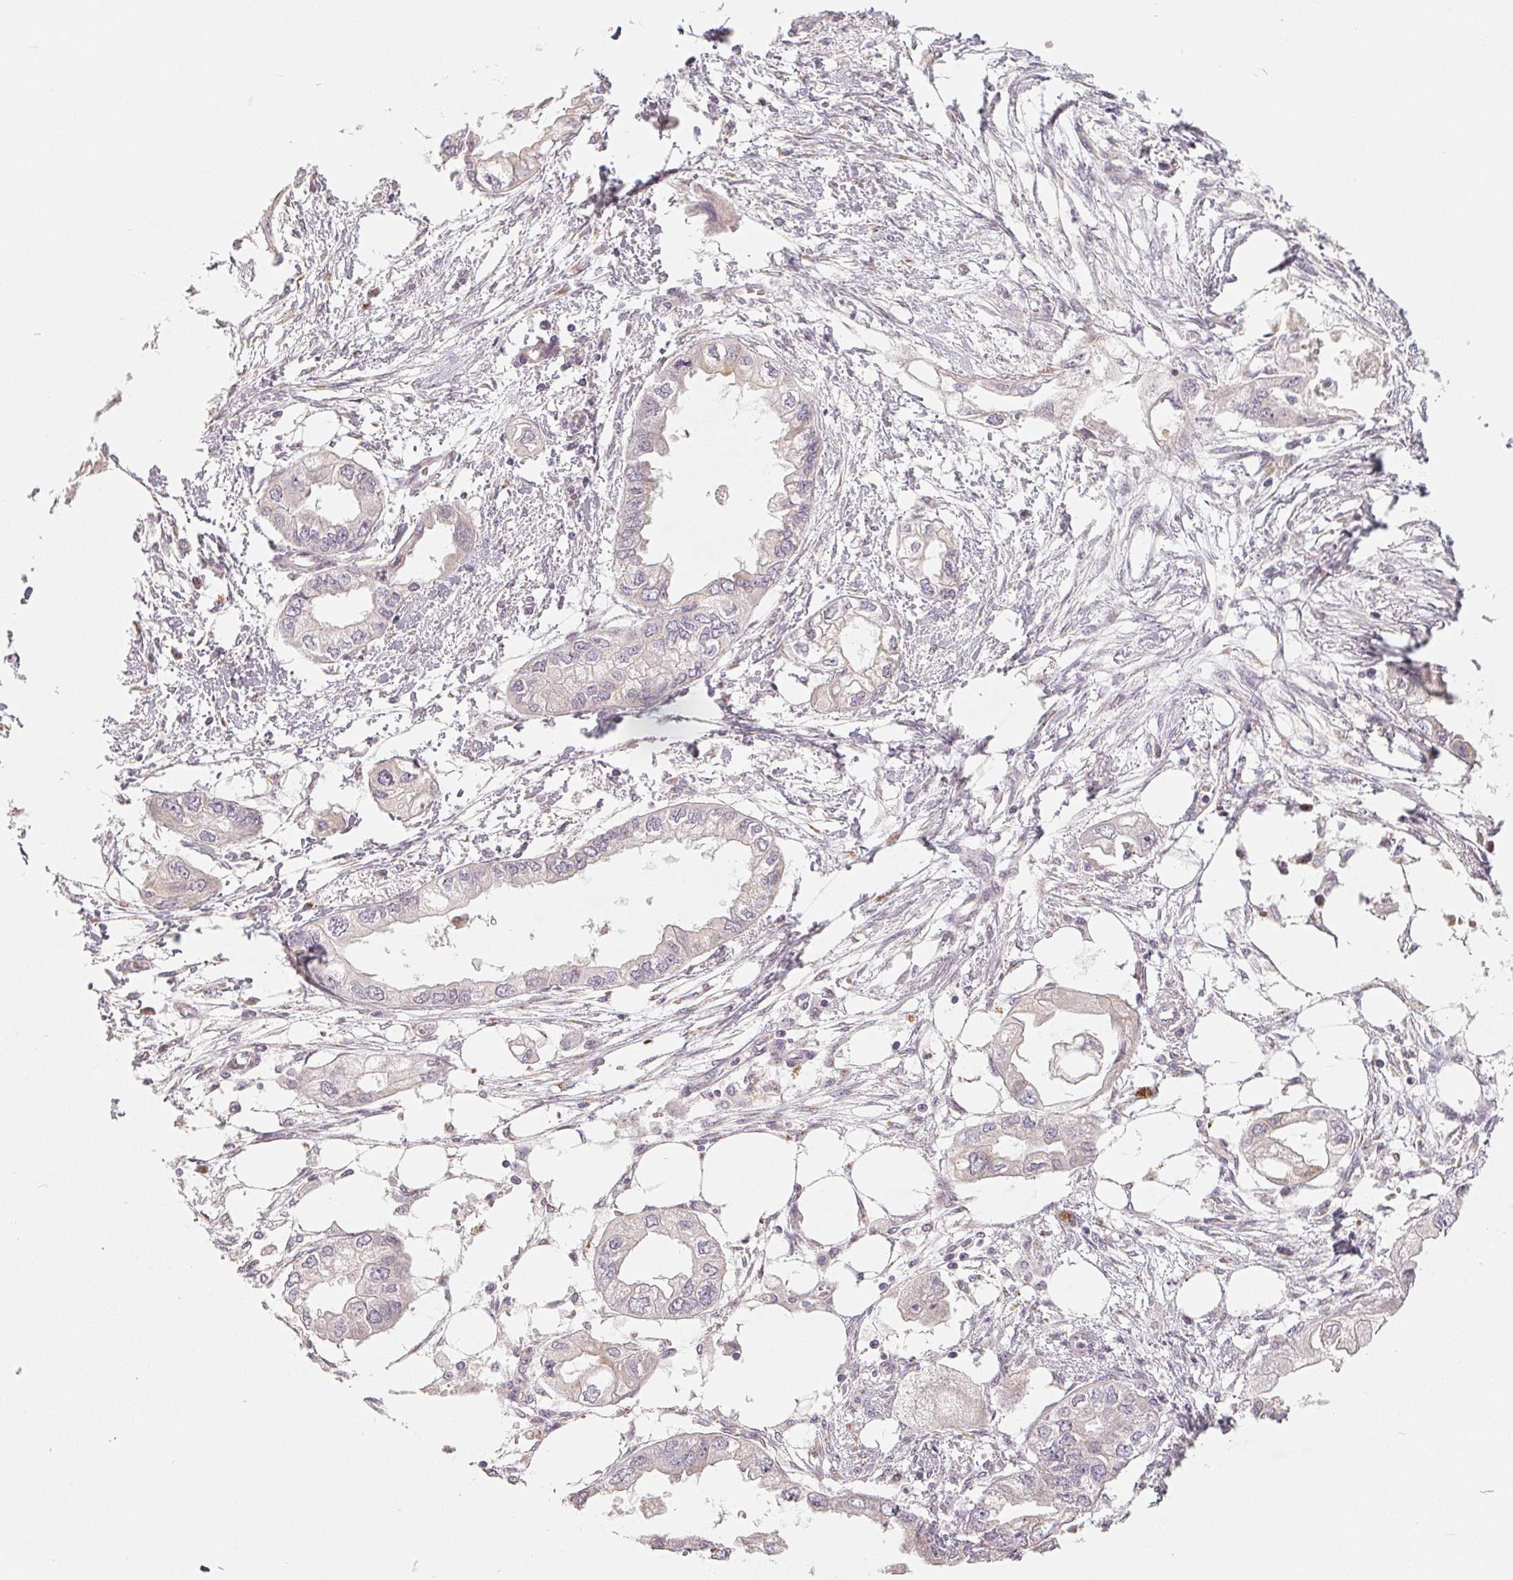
{"staining": {"intensity": "negative", "quantity": "none", "location": "none"}, "tissue": "endometrial cancer", "cell_type": "Tumor cells", "image_type": "cancer", "snomed": [{"axis": "morphology", "description": "Adenocarcinoma, NOS"}, {"axis": "morphology", "description": "Adenocarcinoma, metastatic, NOS"}, {"axis": "topography", "description": "Adipose tissue"}, {"axis": "topography", "description": "Endometrium"}], "caption": "Protein analysis of endometrial cancer (adenocarcinoma) displays no significant positivity in tumor cells.", "gene": "TMSB15B", "patient": {"sex": "female", "age": 67}}